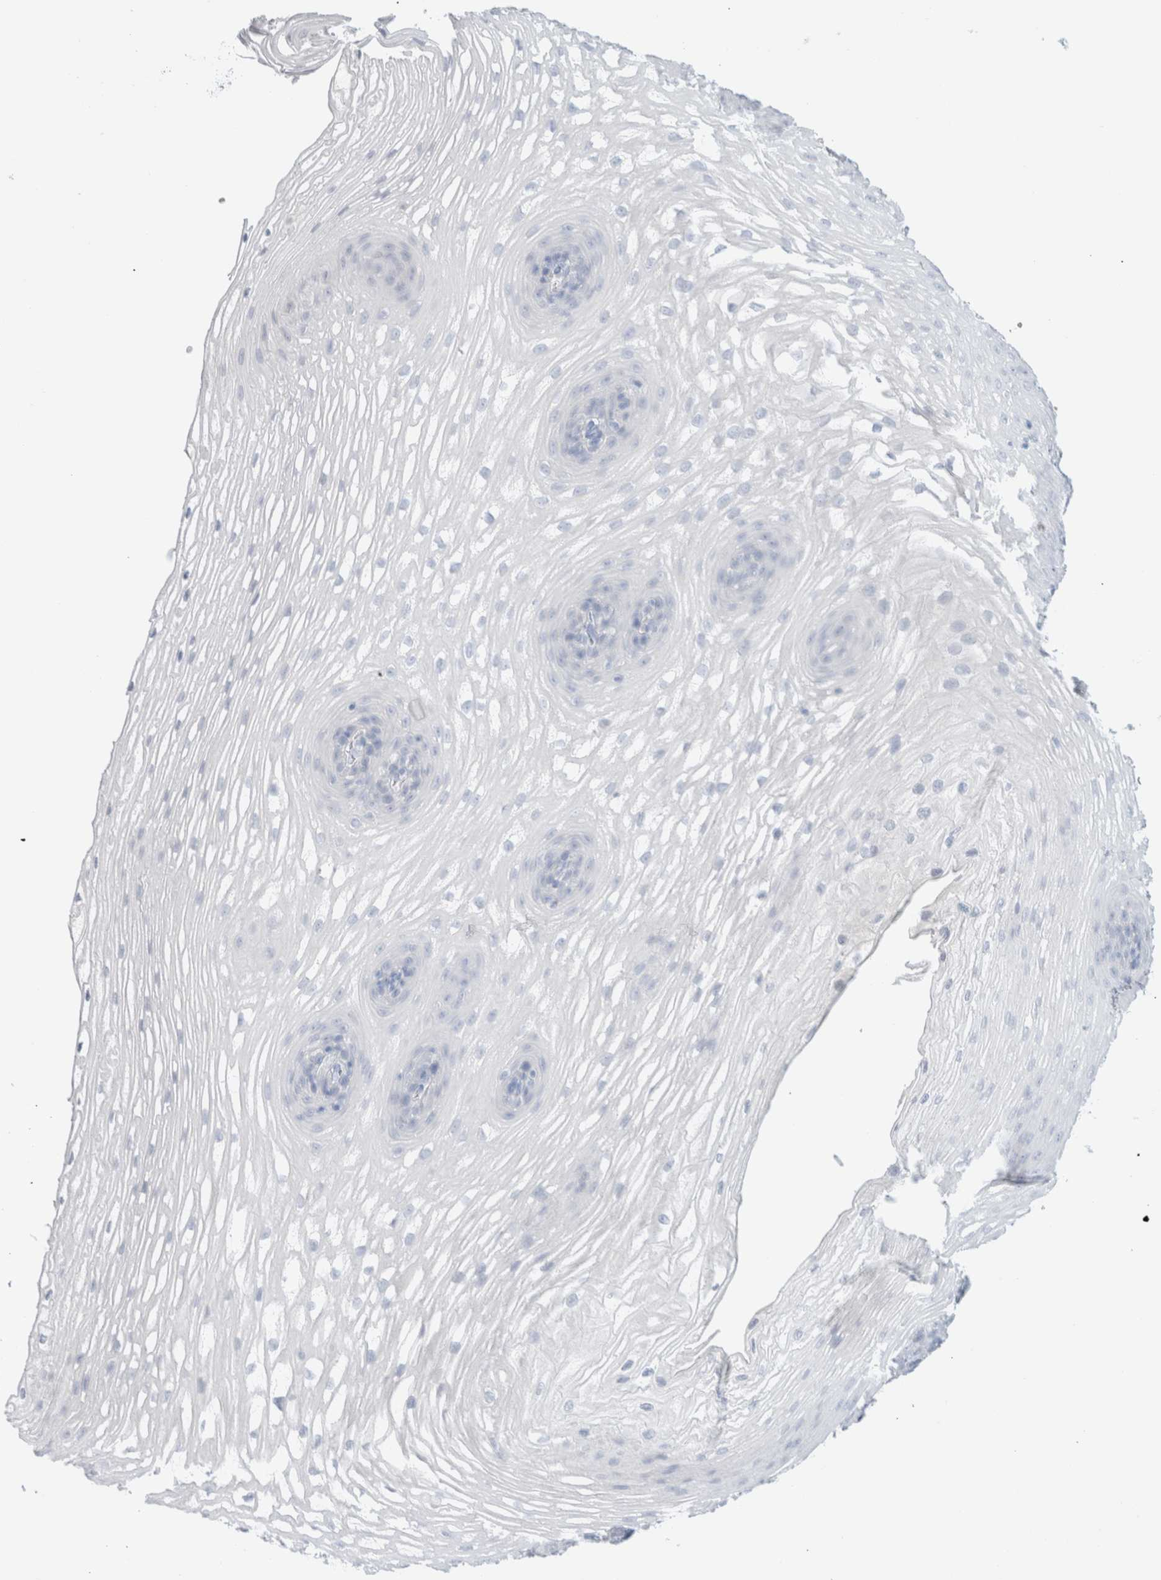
{"staining": {"intensity": "negative", "quantity": "none", "location": "none"}, "tissue": "esophagus", "cell_type": "Squamous epithelial cells", "image_type": "normal", "snomed": [{"axis": "morphology", "description": "Normal tissue, NOS"}, {"axis": "topography", "description": "Esophagus"}], "caption": "Immunohistochemistry photomicrograph of normal esophagus: human esophagus stained with DAB displays no significant protein expression in squamous epithelial cells.", "gene": "ARG1", "patient": {"sex": "female", "age": 66}}